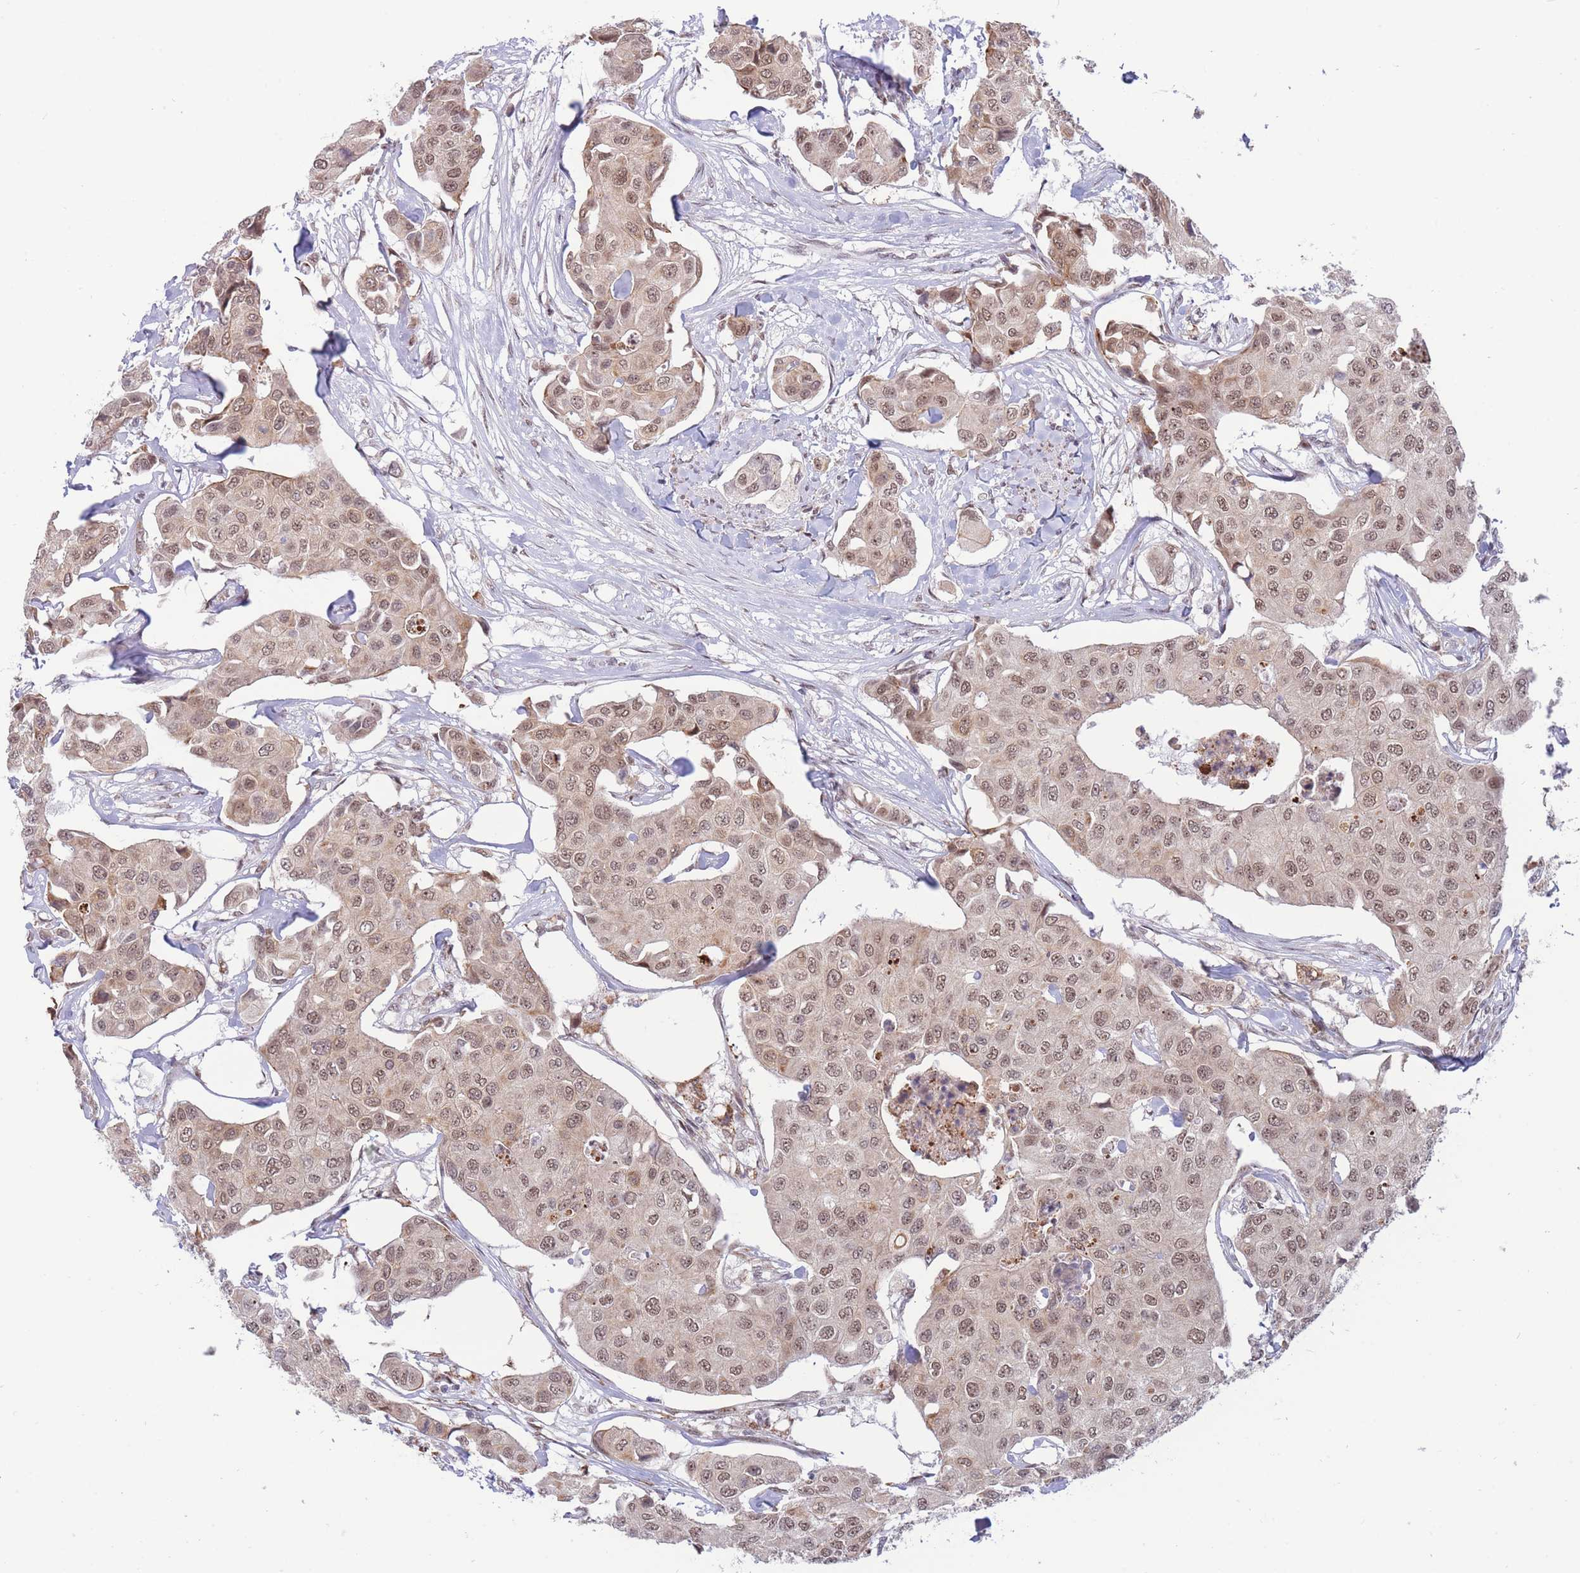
{"staining": {"intensity": "moderate", "quantity": ">75%", "location": "nuclear"}, "tissue": "breast cancer", "cell_type": "Tumor cells", "image_type": "cancer", "snomed": [{"axis": "morphology", "description": "Duct carcinoma"}, {"axis": "topography", "description": "Breast"}, {"axis": "topography", "description": "Lymph node"}], "caption": "Invasive ductal carcinoma (breast) stained for a protein displays moderate nuclear positivity in tumor cells.", "gene": "TARBP2", "patient": {"sex": "female", "age": 80}}